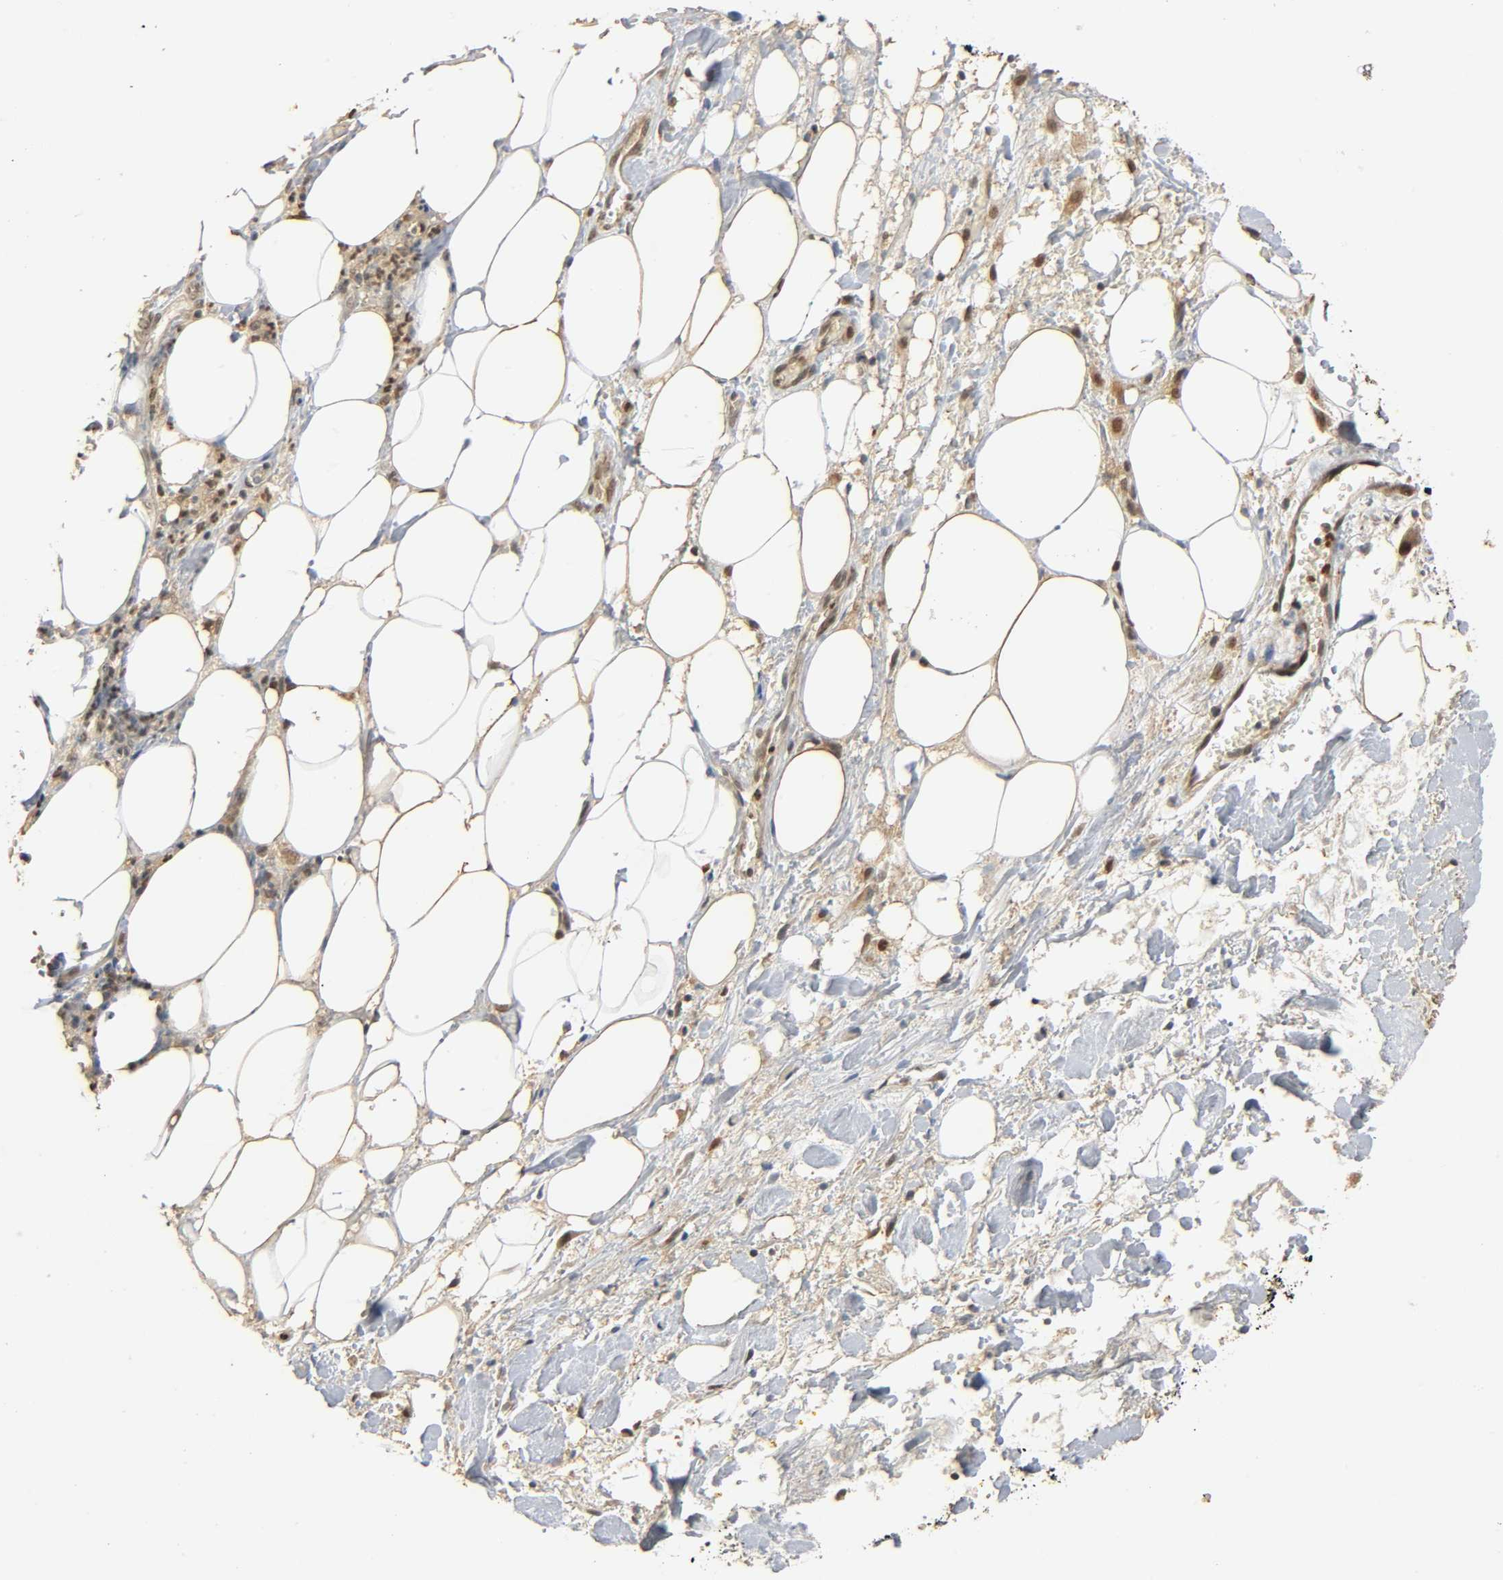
{"staining": {"intensity": "weak", "quantity": ">75%", "location": "cytoplasmic/membranous,nuclear"}, "tissue": "pancreatic cancer", "cell_type": "Tumor cells", "image_type": "cancer", "snomed": [{"axis": "morphology", "description": "Adenocarcinoma, NOS"}, {"axis": "topography", "description": "Pancreas"}], "caption": "This histopathology image demonstrates adenocarcinoma (pancreatic) stained with IHC to label a protein in brown. The cytoplasmic/membranous and nuclear of tumor cells show weak positivity for the protein. Nuclei are counter-stained blue.", "gene": "ZFPM2", "patient": {"sex": "male", "age": 70}}